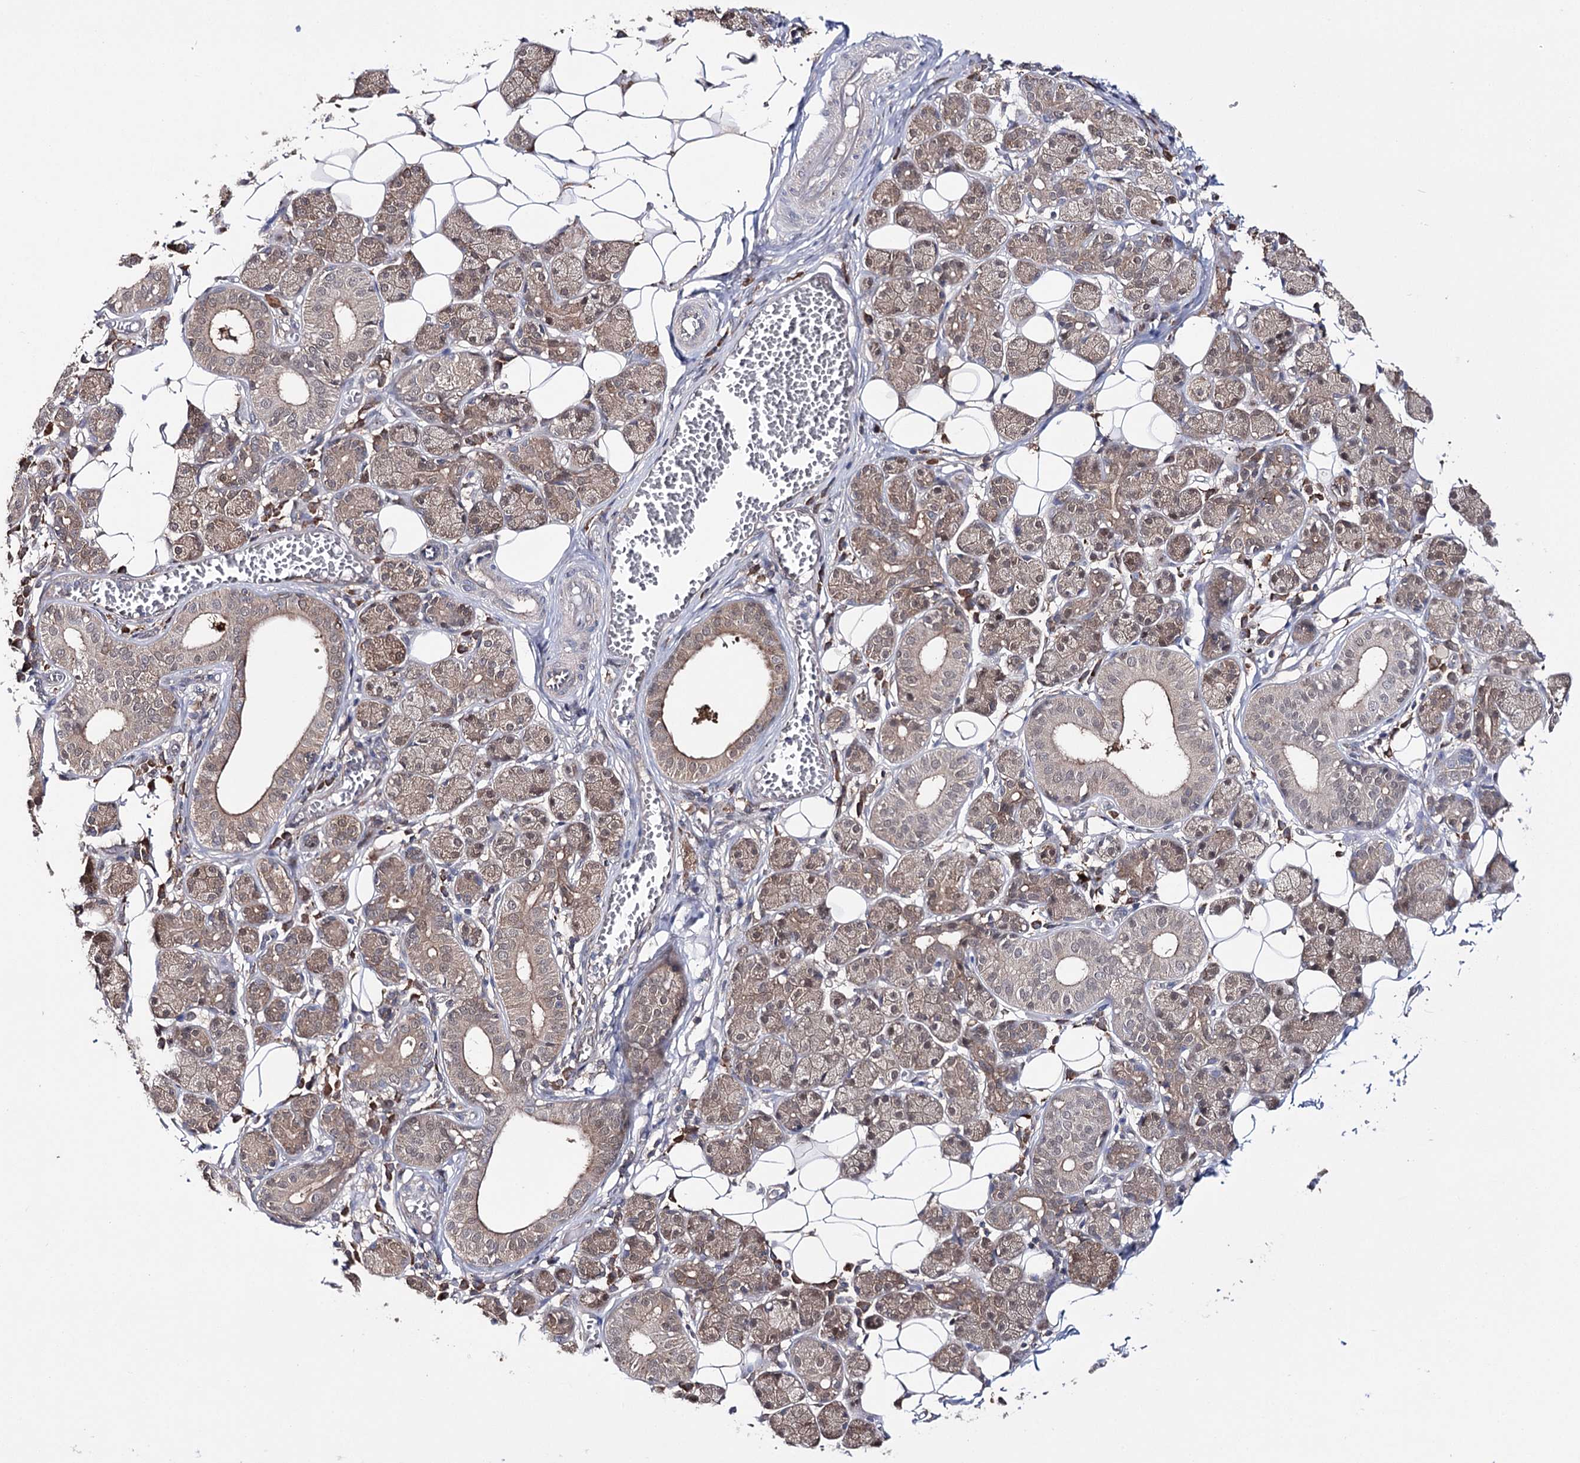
{"staining": {"intensity": "moderate", "quantity": ">75%", "location": "cytoplasmic/membranous,nuclear"}, "tissue": "salivary gland", "cell_type": "Glandular cells", "image_type": "normal", "snomed": [{"axis": "morphology", "description": "Normal tissue, NOS"}, {"axis": "topography", "description": "Salivary gland"}], "caption": "Protein staining of benign salivary gland displays moderate cytoplasmic/membranous,nuclear staining in about >75% of glandular cells. (IHC, brightfield microscopy, high magnification).", "gene": "PTER", "patient": {"sex": "female", "age": 33}}